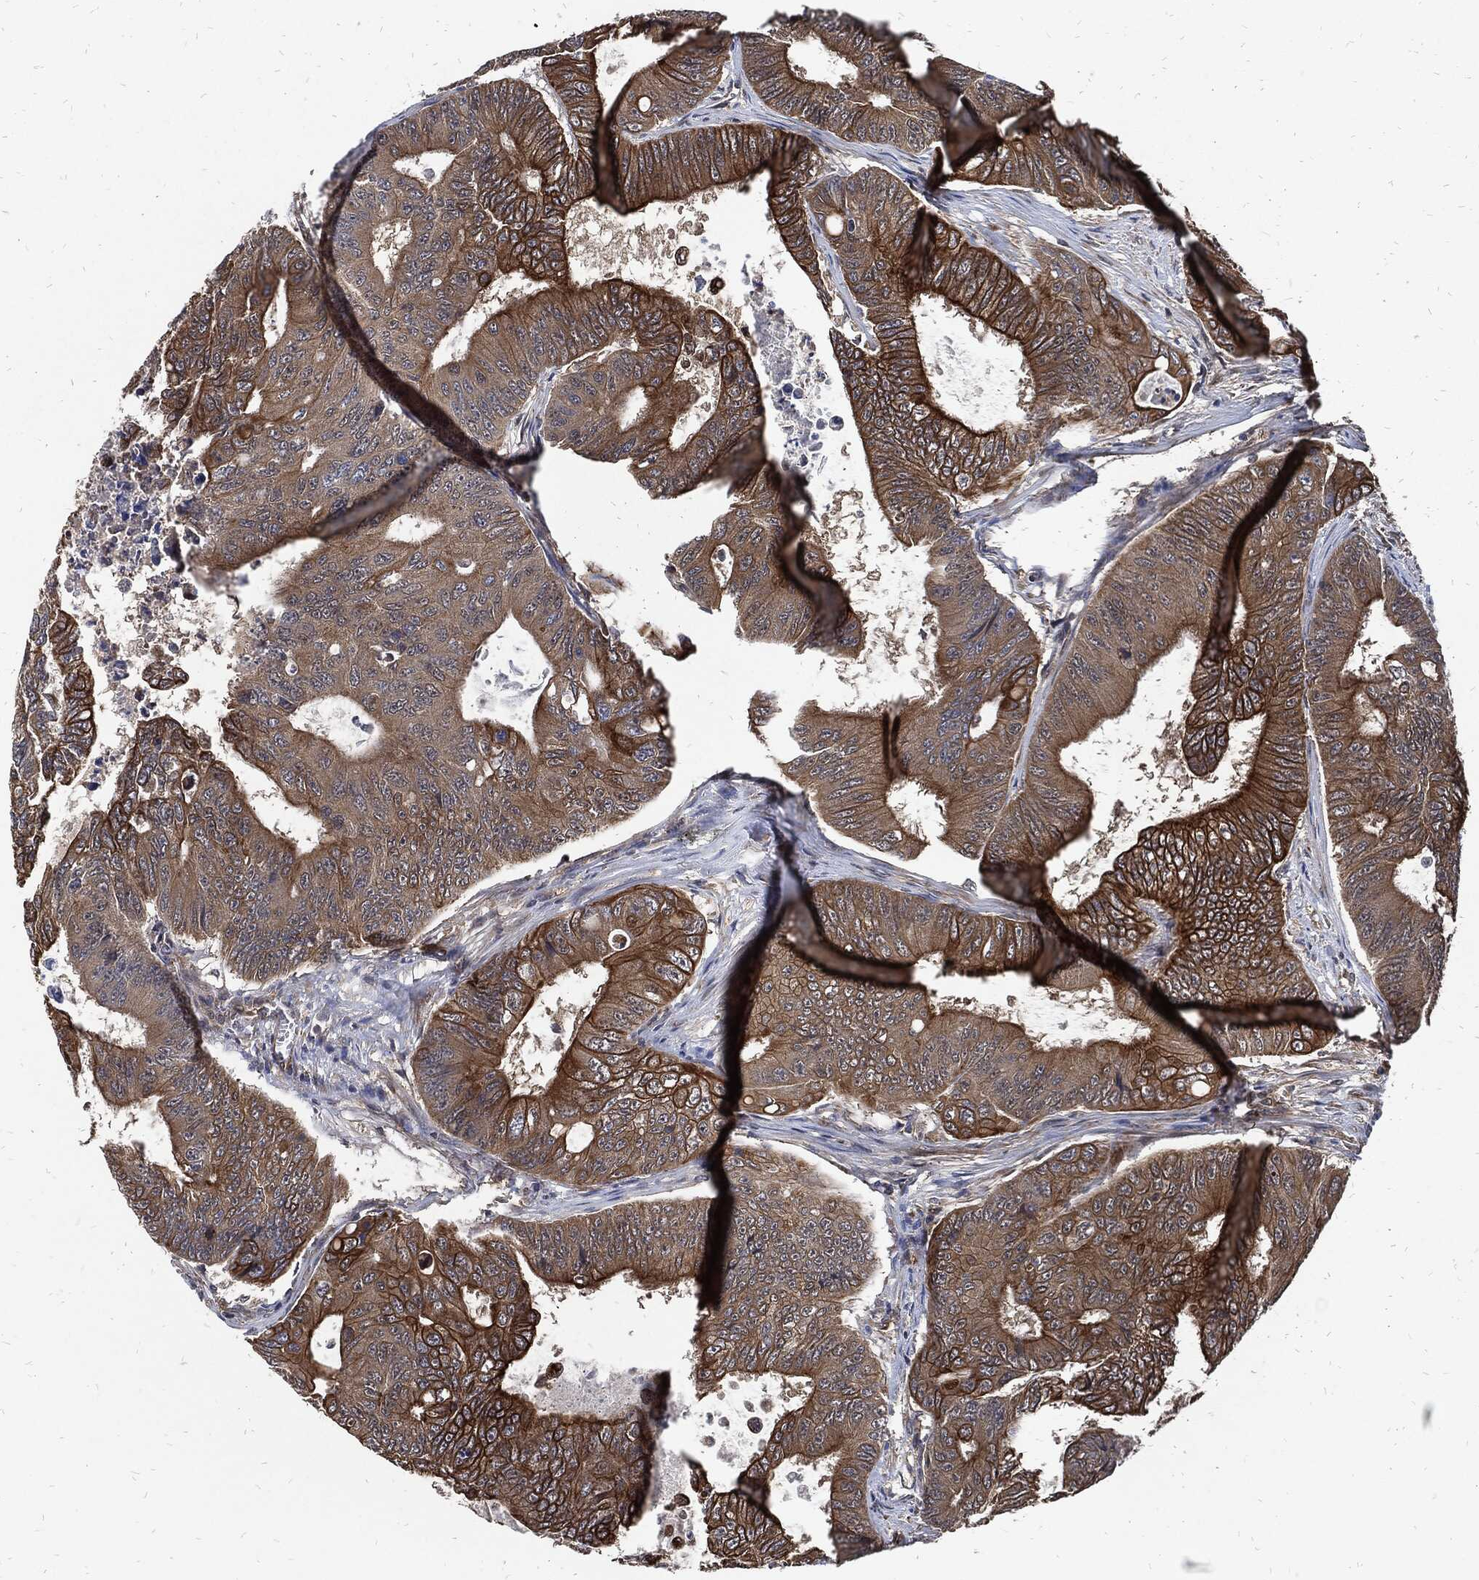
{"staining": {"intensity": "strong", "quantity": "25%-75%", "location": "cytoplasmic/membranous"}, "tissue": "colorectal cancer", "cell_type": "Tumor cells", "image_type": "cancer", "snomed": [{"axis": "morphology", "description": "Adenocarcinoma, NOS"}, {"axis": "topography", "description": "Colon"}], "caption": "DAB immunohistochemical staining of human colorectal cancer shows strong cytoplasmic/membranous protein staining in about 25%-75% of tumor cells.", "gene": "DCTN1", "patient": {"sex": "female", "age": 48}}